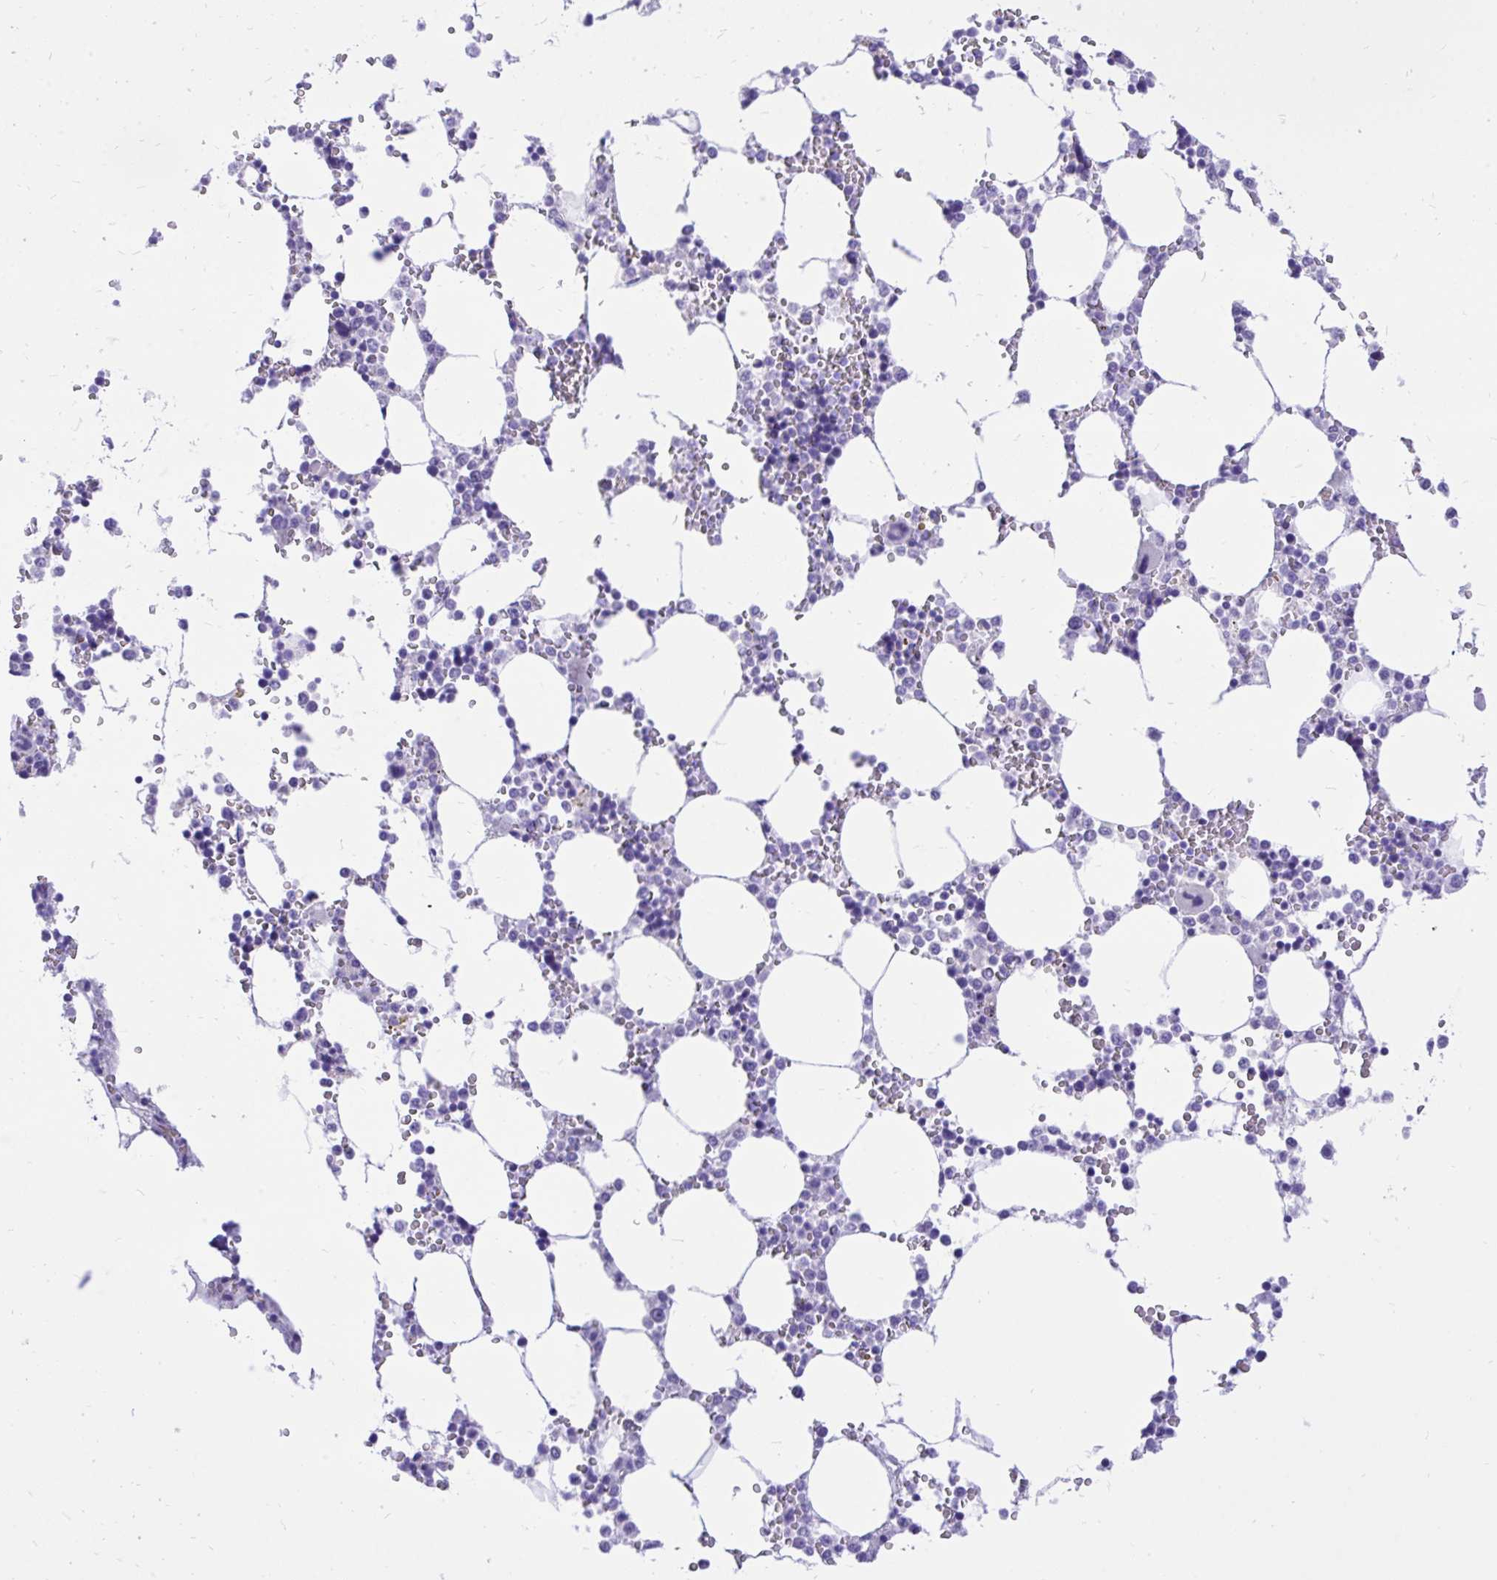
{"staining": {"intensity": "negative", "quantity": "none", "location": "none"}, "tissue": "bone marrow", "cell_type": "Hematopoietic cells", "image_type": "normal", "snomed": [{"axis": "morphology", "description": "Normal tissue, NOS"}, {"axis": "topography", "description": "Bone marrow"}], "caption": "Protein analysis of benign bone marrow displays no significant staining in hematopoietic cells.", "gene": "MON1A", "patient": {"sex": "male", "age": 64}}